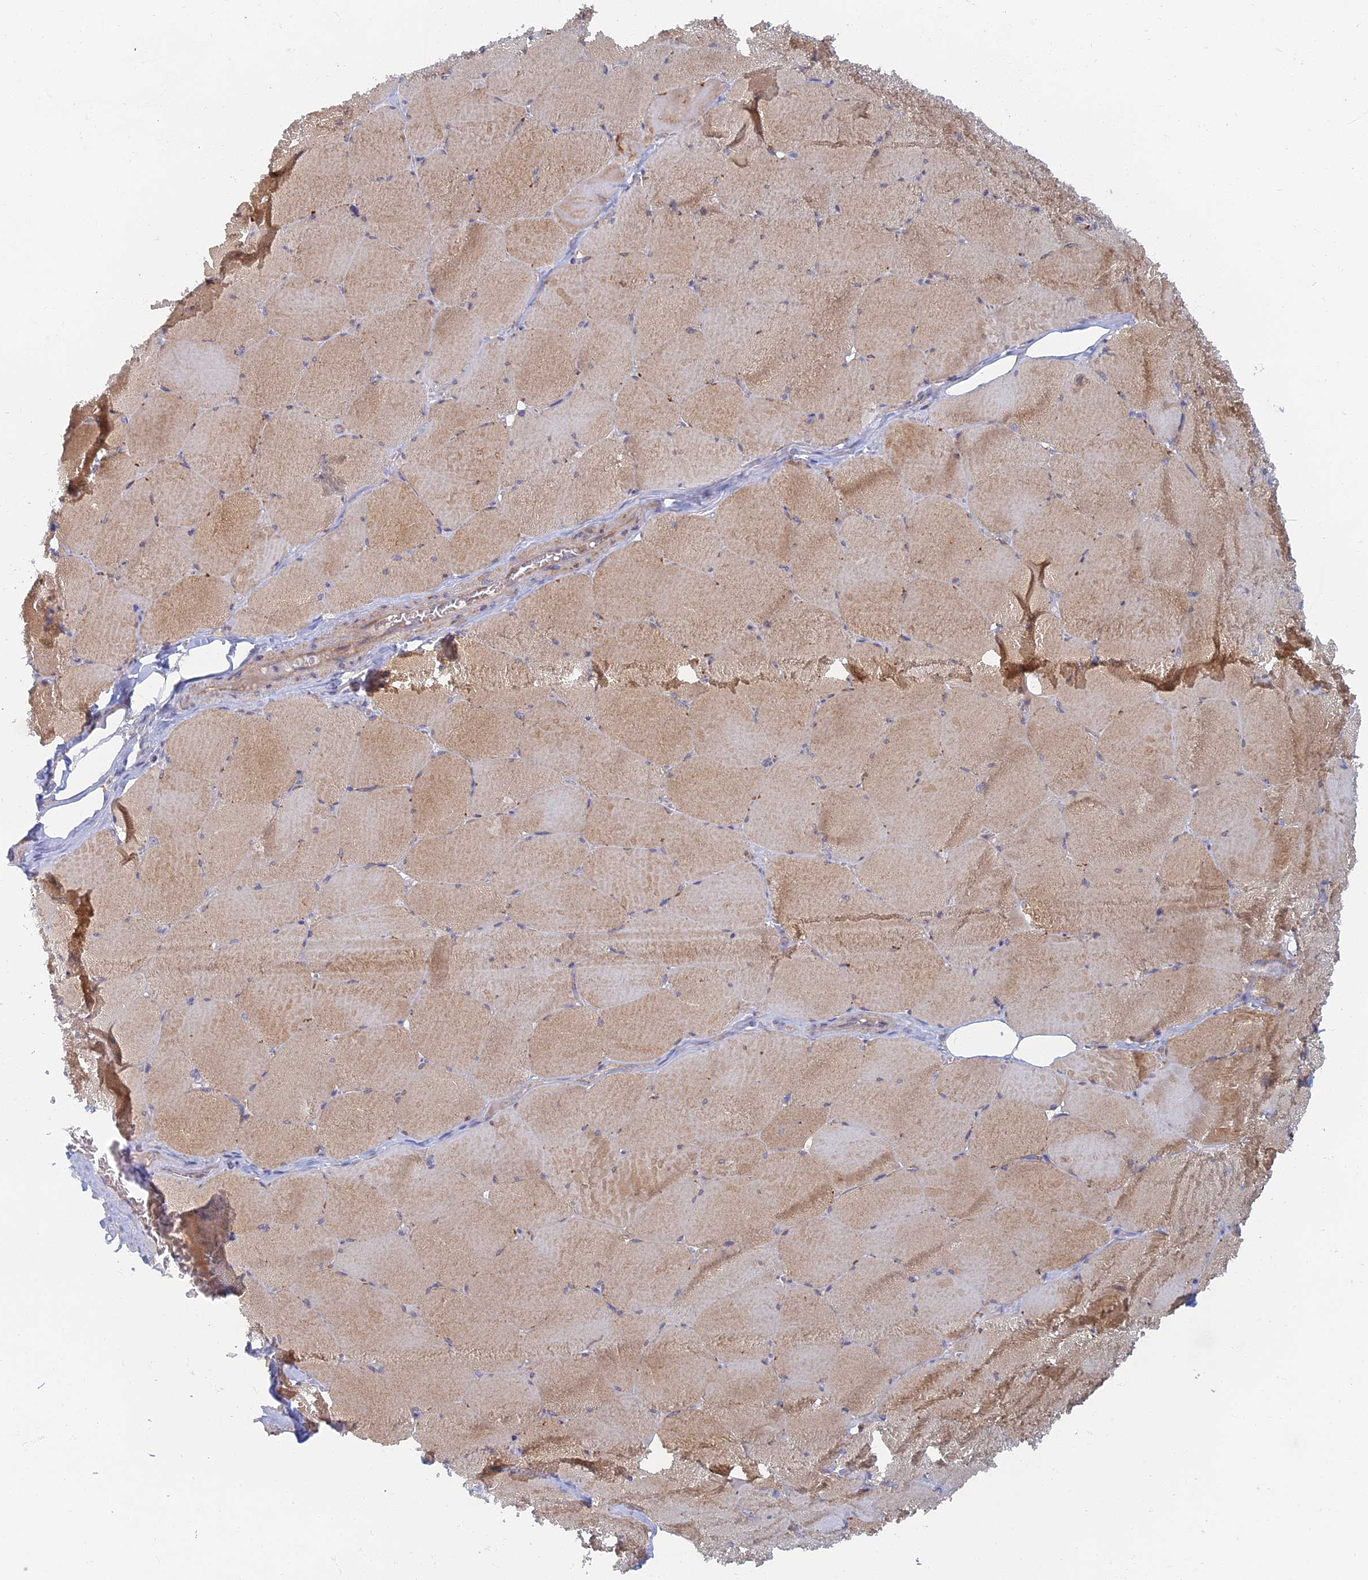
{"staining": {"intensity": "weak", "quantity": "25%-75%", "location": "cytoplasmic/membranous"}, "tissue": "skeletal muscle", "cell_type": "Myocytes", "image_type": "normal", "snomed": [{"axis": "morphology", "description": "Normal tissue, NOS"}, {"axis": "topography", "description": "Skeletal muscle"}, {"axis": "topography", "description": "Head-Neck"}], "caption": "Immunohistochemical staining of benign skeletal muscle reveals 25%-75% levels of weak cytoplasmic/membranous protein expression in about 25%-75% of myocytes.", "gene": "TMEM44", "patient": {"sex": "male", "age": 66}}